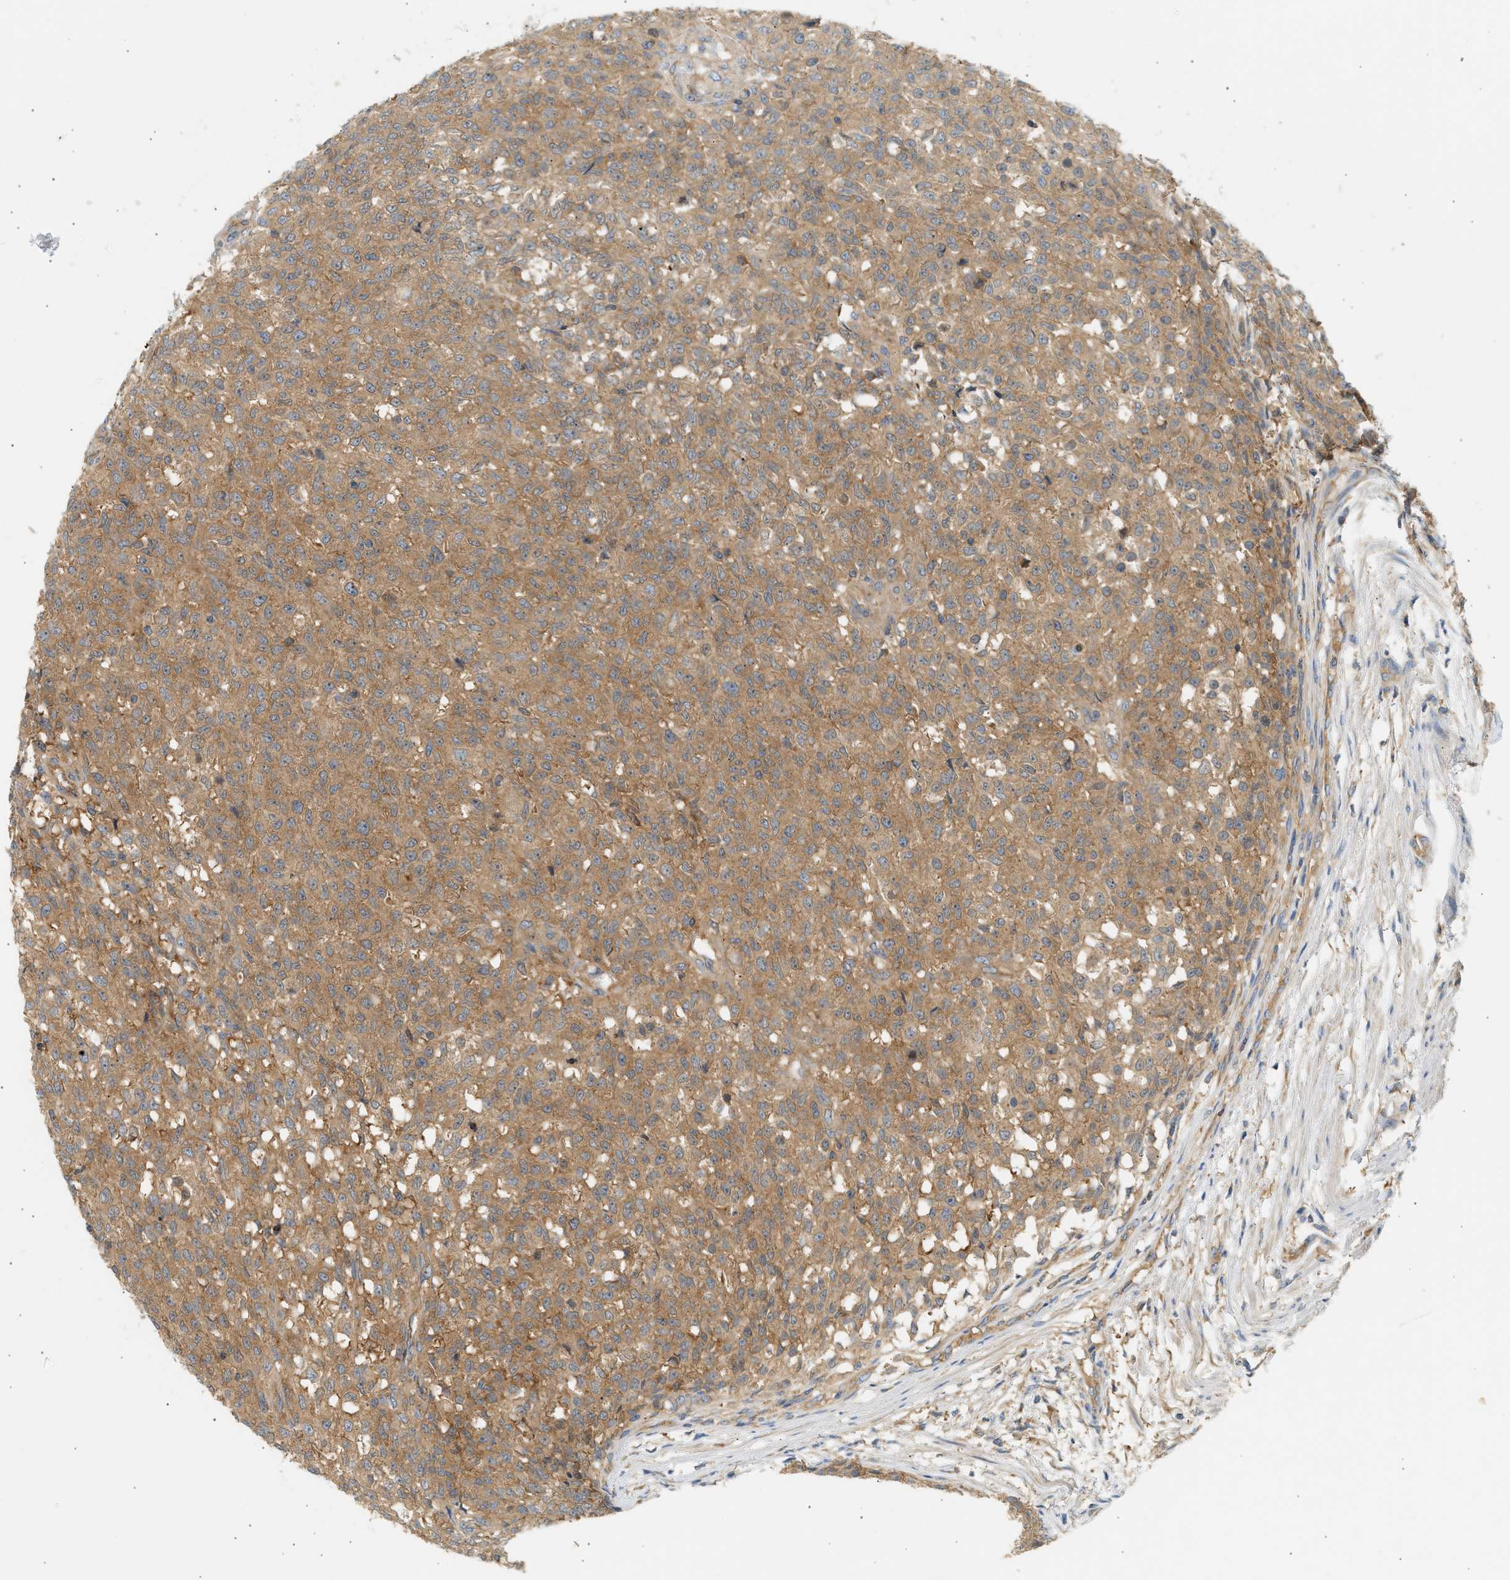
{"staining": {"intensity": "moderate", "quantity": ">75%", "location": "cytoplasmic/membranous"}, "tissue": "testis cancer", "cell_type": "Tumor cells", "image_type": "cancer", "snomed": [{"axis": "morphology", "description": "Seminoma, NOS"}, {"axis": "topography", "description": "Testis"}], "caption": "DAB (3,3'-diaminobenzidine) immunohistochemical staining of human seminoma (testis) demonstrates moderate cytoplasmic/membranous protein positivity in about >75% of tumor cells. The protein of interest is shown in brown color, while the nuclei are stained blue.", "gene": "PAFAH1B1", "patient": {"sex": "male", "age": 59}}